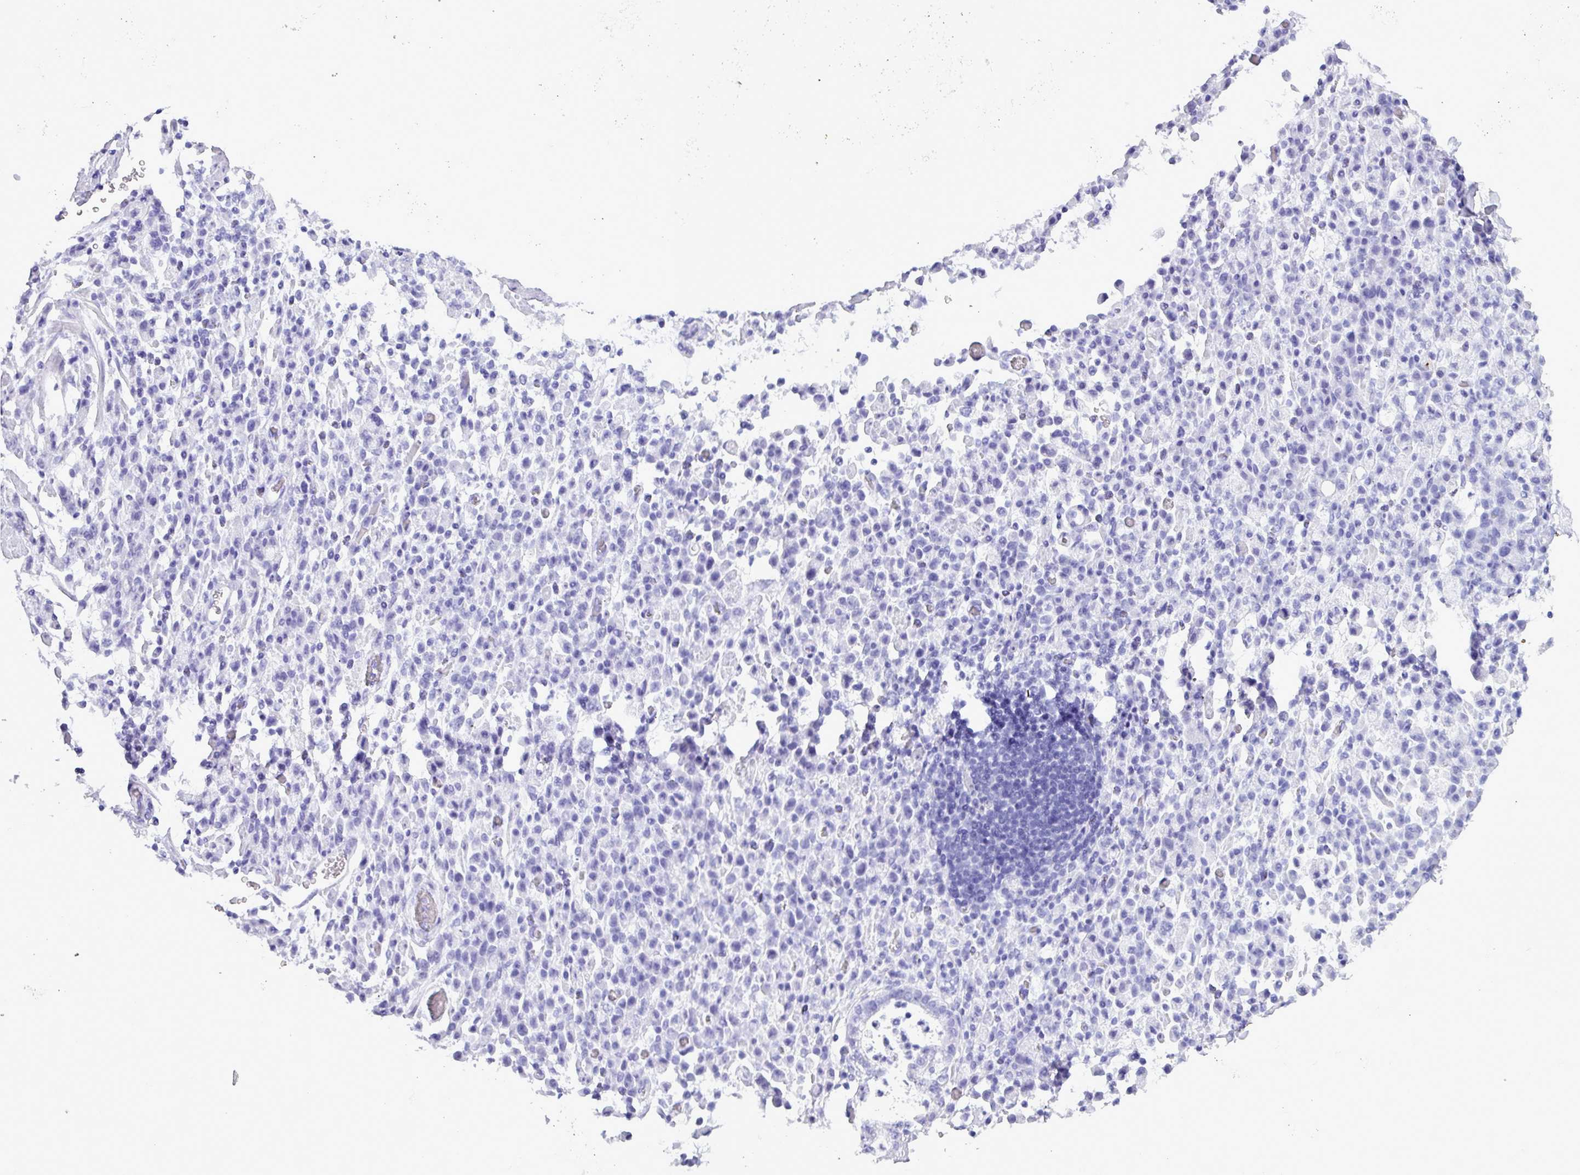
{"staining": {"intensity": "negative", "quantity": "none", "location": "none"}, "tissue": "stomach cancer", "cell_type": "Tumor cells", "image_type": "cancer", "snomed": [{"axis": "morphology", "description": "Adenocarcinoma, NOS"}, {"axis": "topography", "description": "Stomach"}], "caption": "High magnification brightfield microscopy of stomach cancer (adenocarcinoma) stained with DAB (brown) and counterstained with hematoxylin (blue): tumor cells show no significant staining.", "gene": "TNFSF12", "patient": {"sex": "male", "age": 77}}